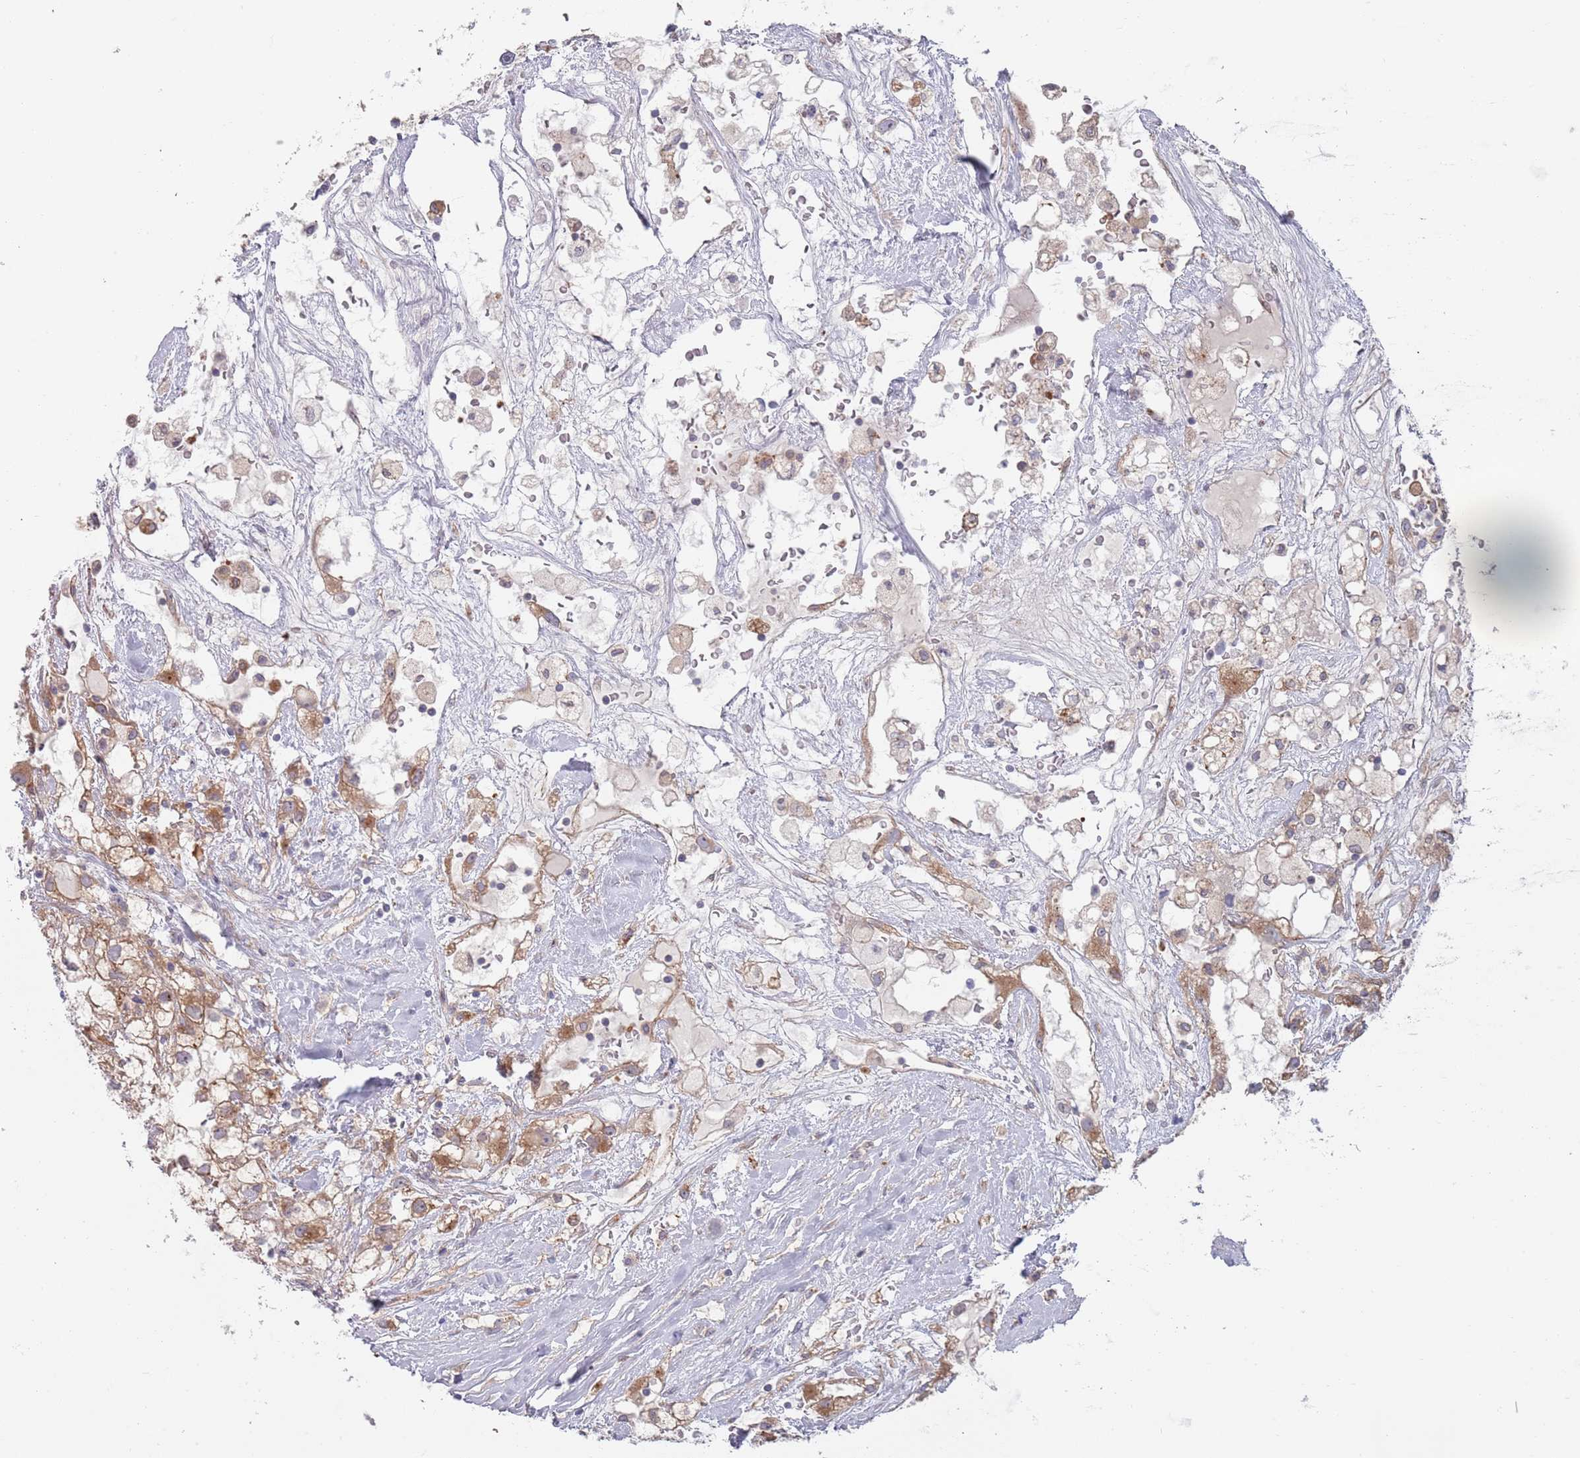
{"staining": {"intensity": "moderate", "quantity": ">75%", "location": "cytoplasmic/membranous"}, "tissue": "renal cancer", "cell_type": "Tumor cells", "image_type": "cancer", "snomed": [{"axis": "morphology", "description": "Adenocarcinoma, NOS"}, {"axis": "topography", "description": "Kidney"}], "caption": "The micrograph shows staining of renal adenocarcinoma, revealing moderate cytoplasmic/membranous protein positivity (brown color) within tumor cells.", "gene": "APPL2", "patient": {"sex": "male", "age": 59}}